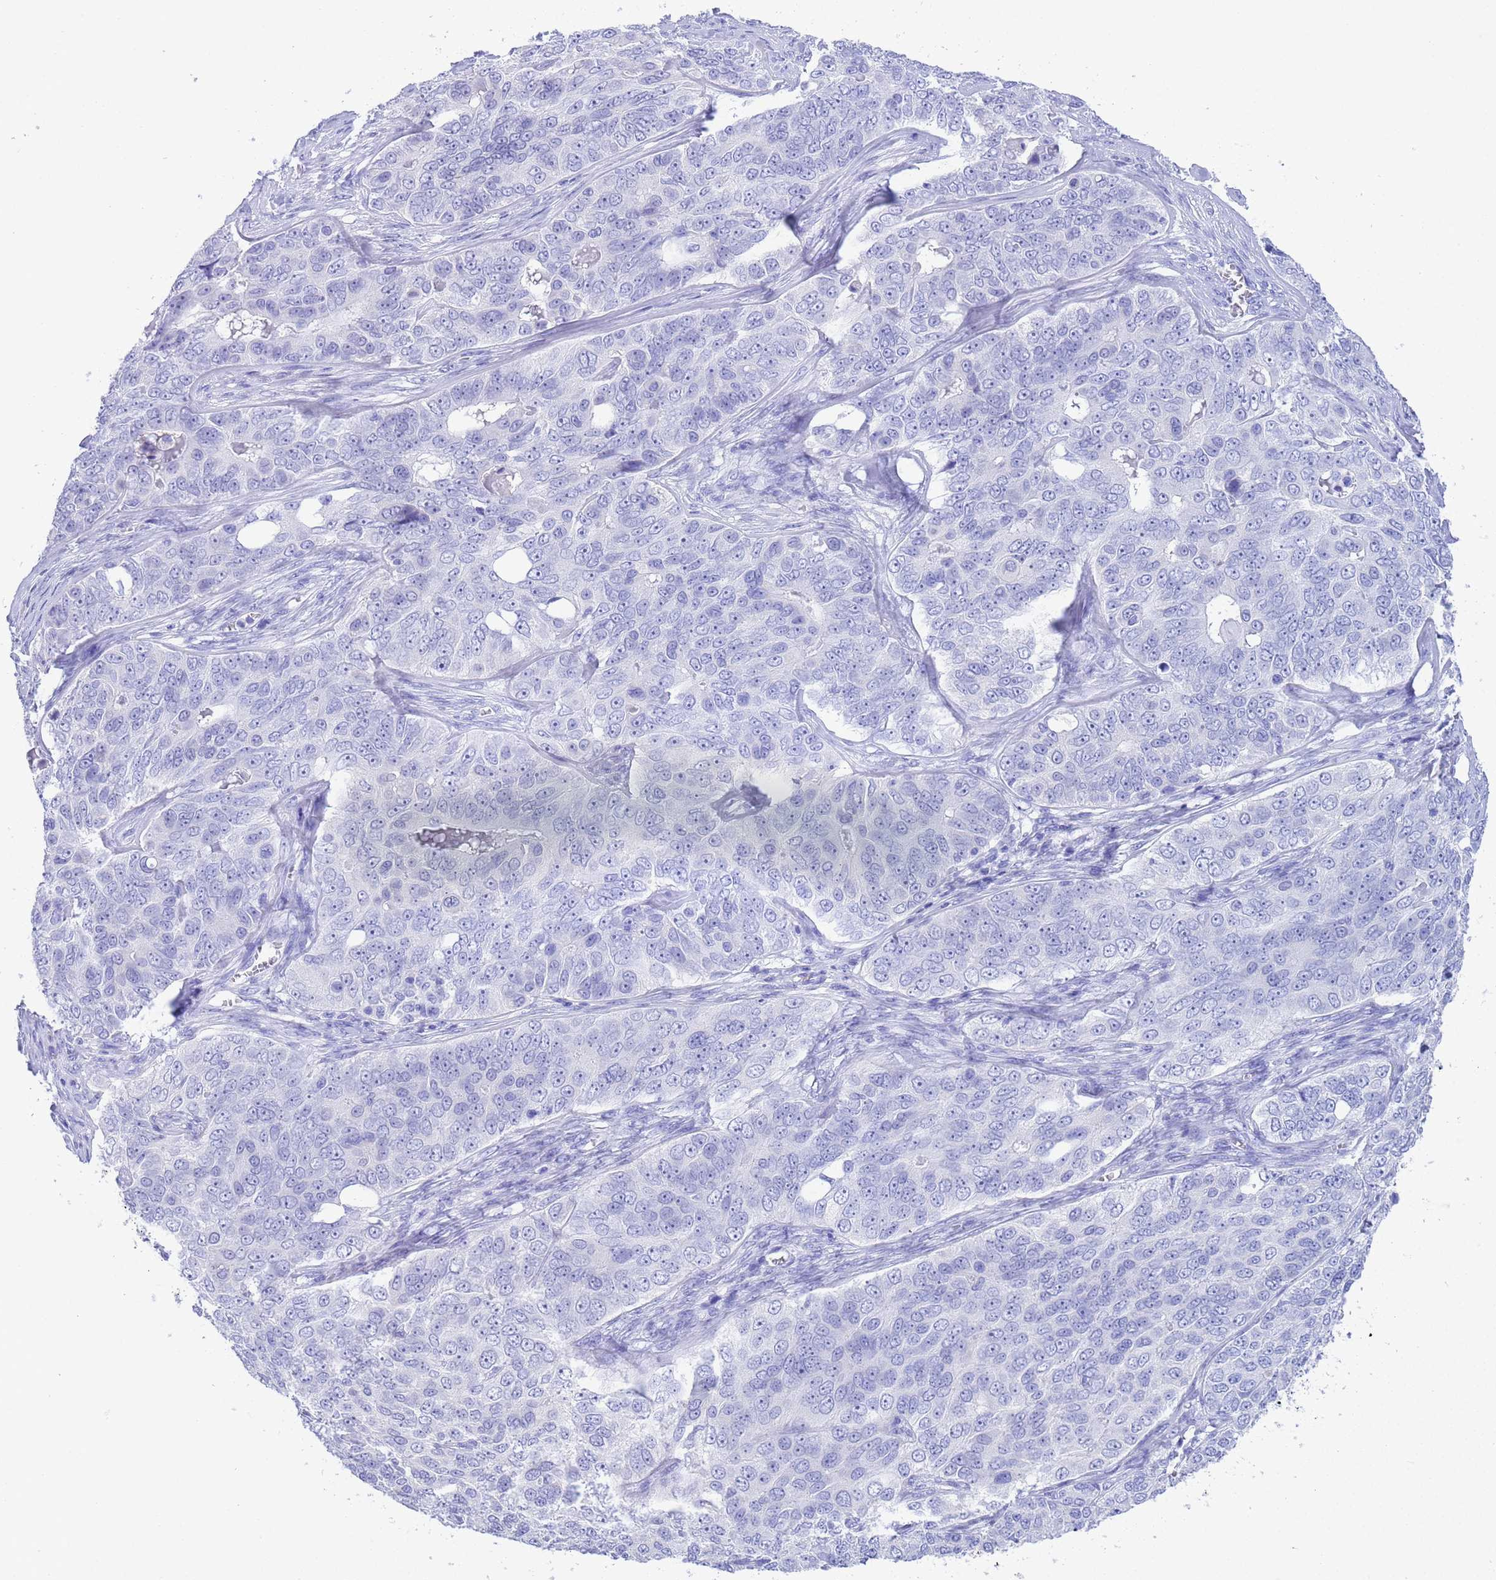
{"staining": {"intensity": "negative", "quantity": "none", "location": "none"}, "tissue": "ovarian cancer", "cell_type": "Tumor cells", "image_type": "cancer", "snomed": [{"axis": "morphology", "description": "Carcinoma, endometroid"}, {"axis": "topography", "description": "Ovary"}], "caption": "DAB immunohistochemical staining of ovarian cancer demonstrates no significant expression in tumor cells. Nuclei are stained in blue.", "gene": "GSTM1", "patient": {"sex": "female", "age": 51}}